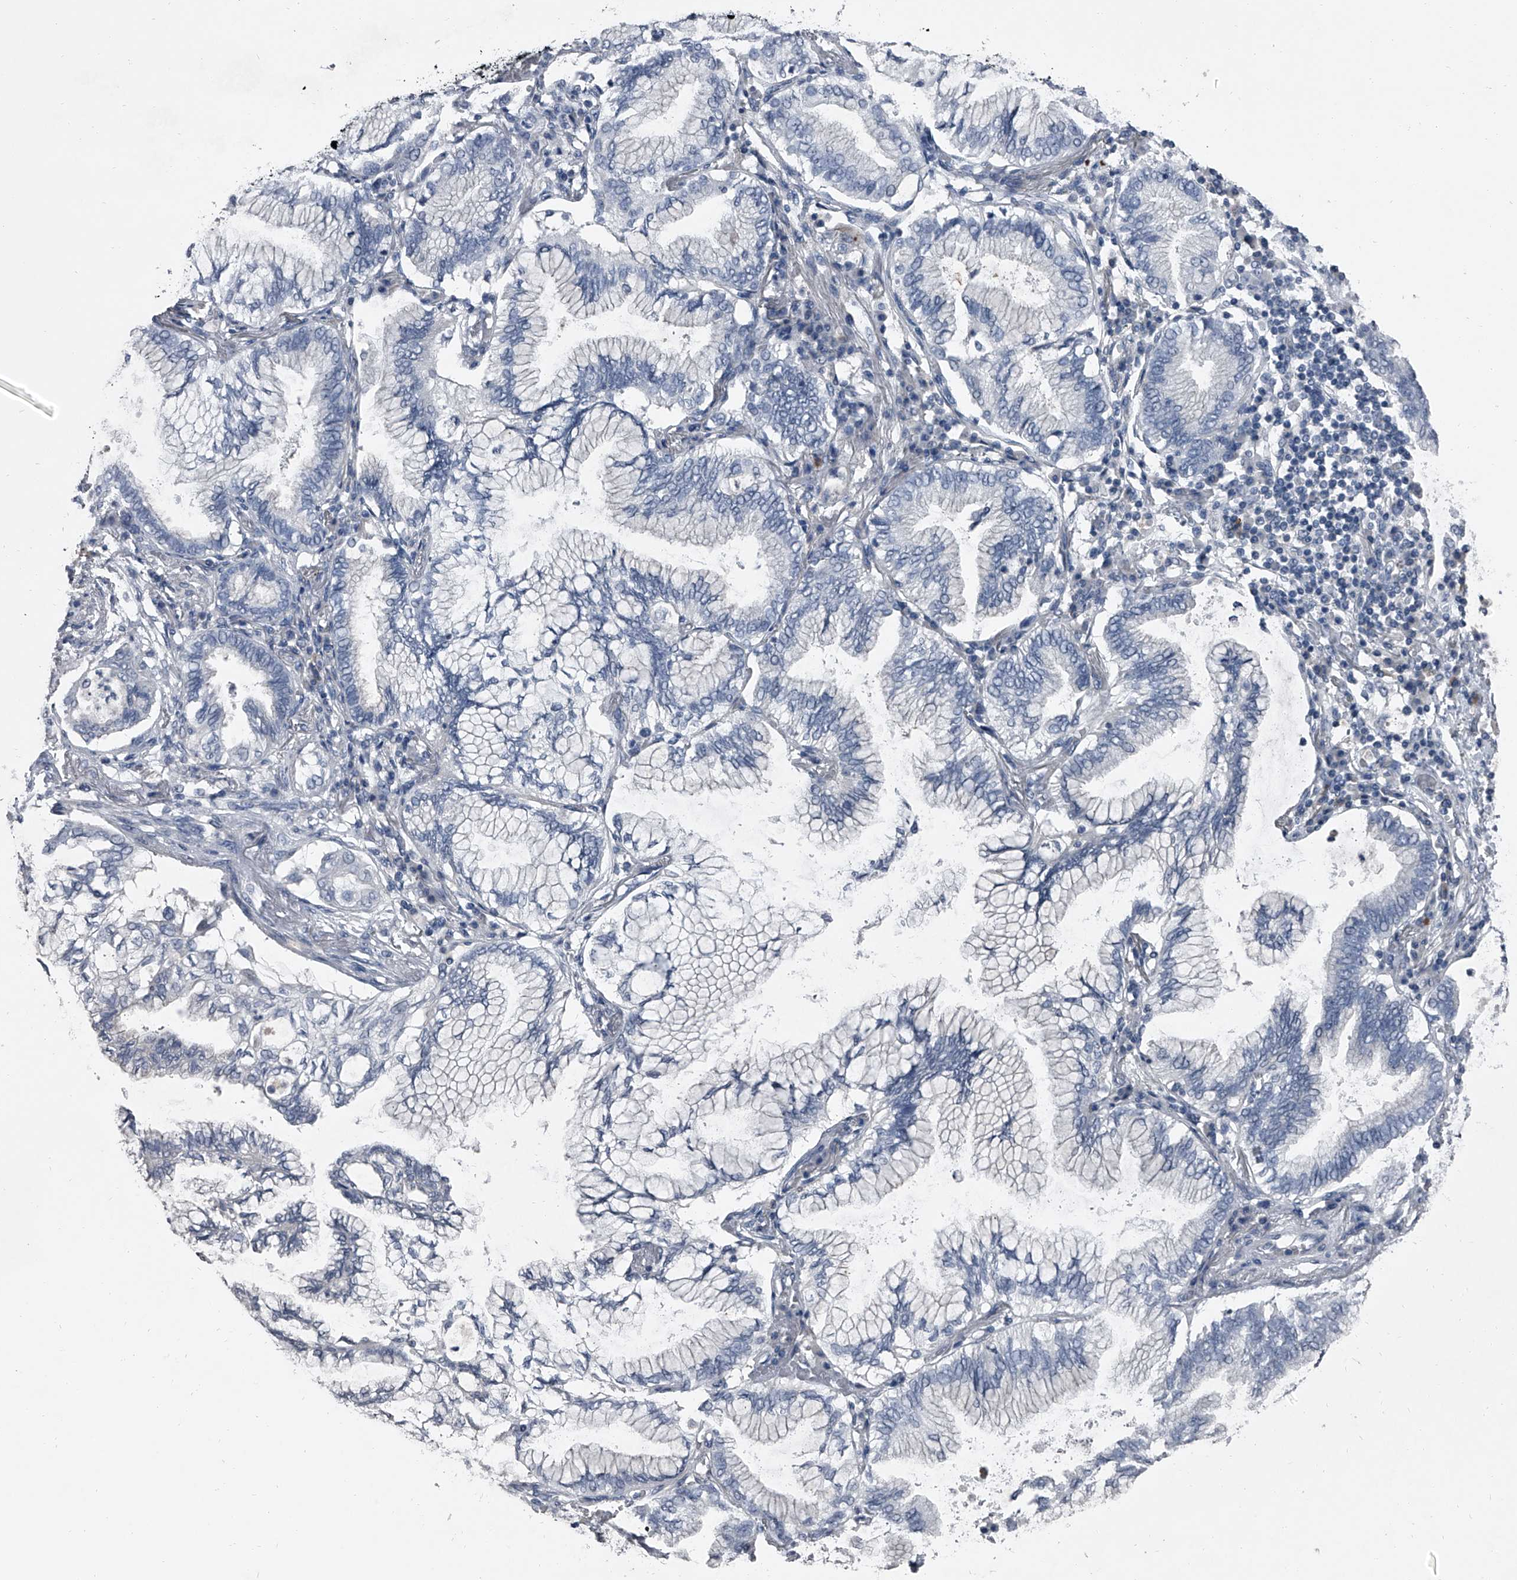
{"staining": {"intensity": "negative", "quantity": "none", "location": "none"}, "tissue": "lung cancer", "cell_type": "Tumor cells", "image_type": "cancer", "snomed": [{"axis": "morphology", "description": "Adenocarcinoma, NOS"}, {"axis": "topography", "description": "Lung"}], "caption": "Protein analysis of lung cancer (adenocarcinoma) reveals no significant staining in tumor cells.", "gene": "HEPHL1", "patient": {"sex": "female", "age": 70}}